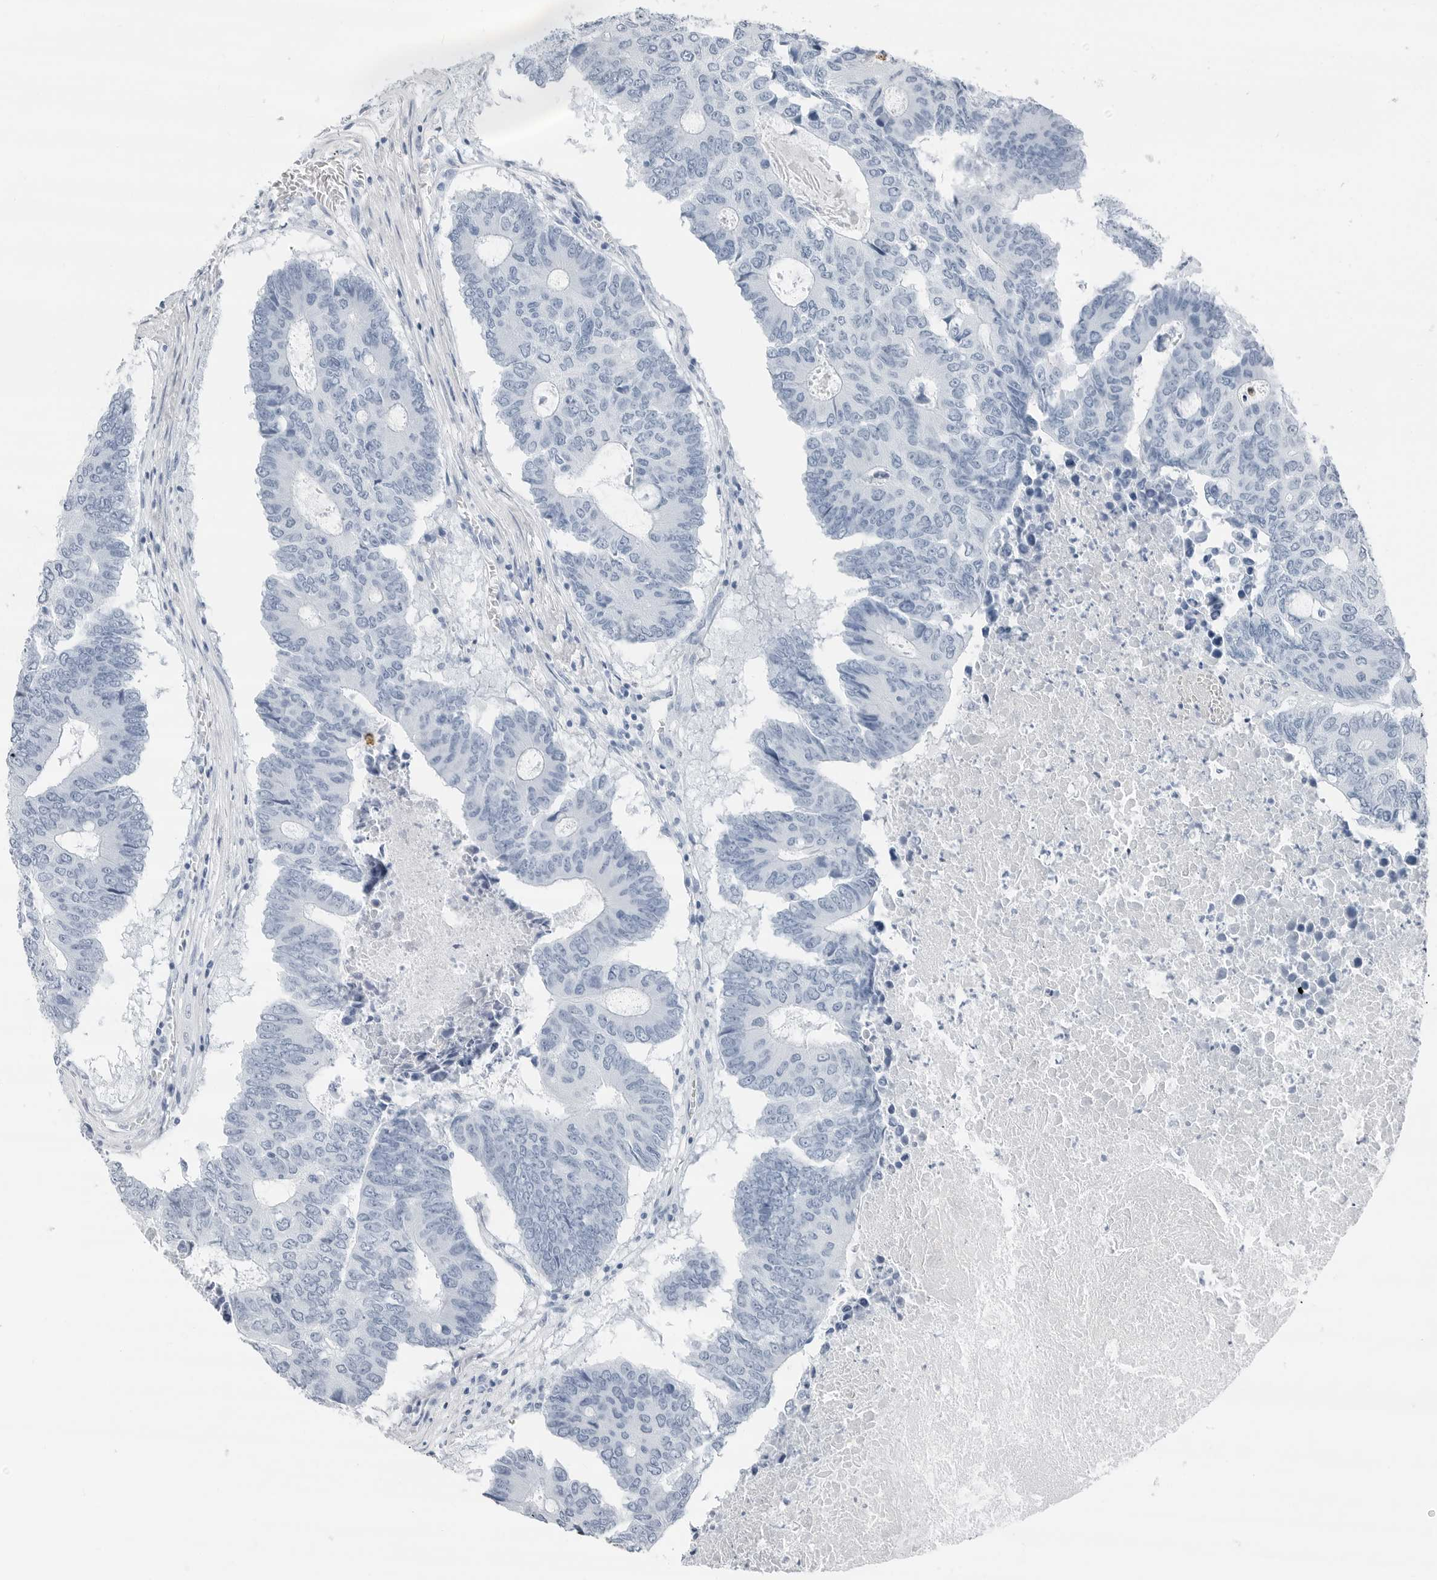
{"staining": {"intensity": "negative", "quantity": "none", "location": "none"}, "tissue": "colorectal cancer", "cell_type": "Tumor cells", "image_type": "cancer", "snomed": [{"axis": "morphology", "description": "Adenocarcinoma, NOS"}, {"axis": "topography", "description": "Colon"}], "caption": "Immunohistochemistry photomicrograph of neoplastic tissue: human colorectal adenocarcinoma stained with DAB (3,3'-diaminobenzidine) reveals no significant protein staining in tumor cells.", "gene": "SLPI", "patient": {"sex": "male", "age": 87}}